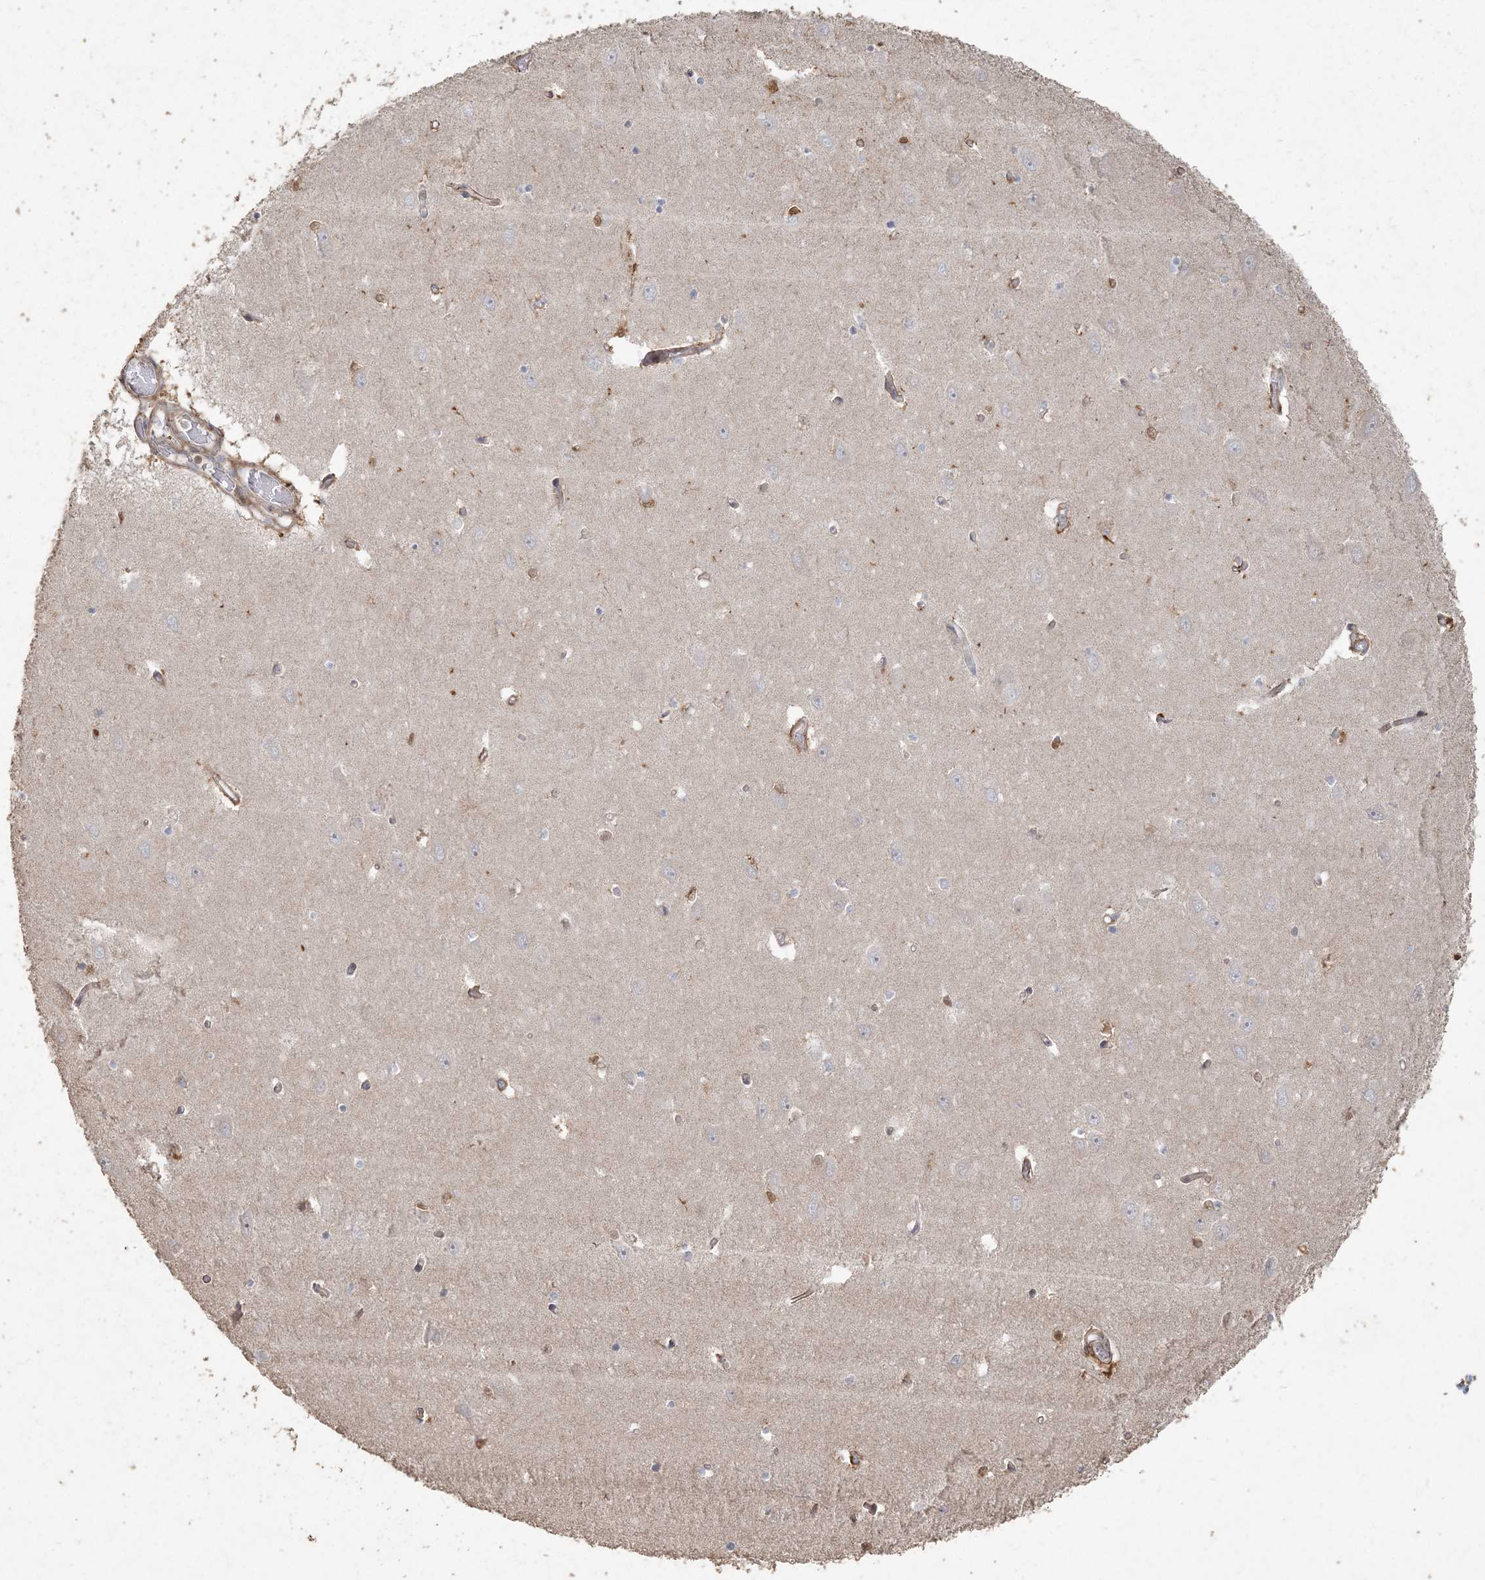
{"staining": {"intensity": "negative", "quantity": "none", "location": "none"}, "tissue": "hippocampus", "cell_type": "Glial cells", "image_type": "normal", "snomed": [{"axis": "morphology", "description": "Normal tissue, NOS"}, {"axis": "topography", "description": "Hippocampus"}], "caption": "The image demonstrates no significant expression in glial cells of hippocampus. (IHC, brightfield microscopy, high magnification).", "gene": "RNF145", "patient": {"sex": "male", "age": 70}}